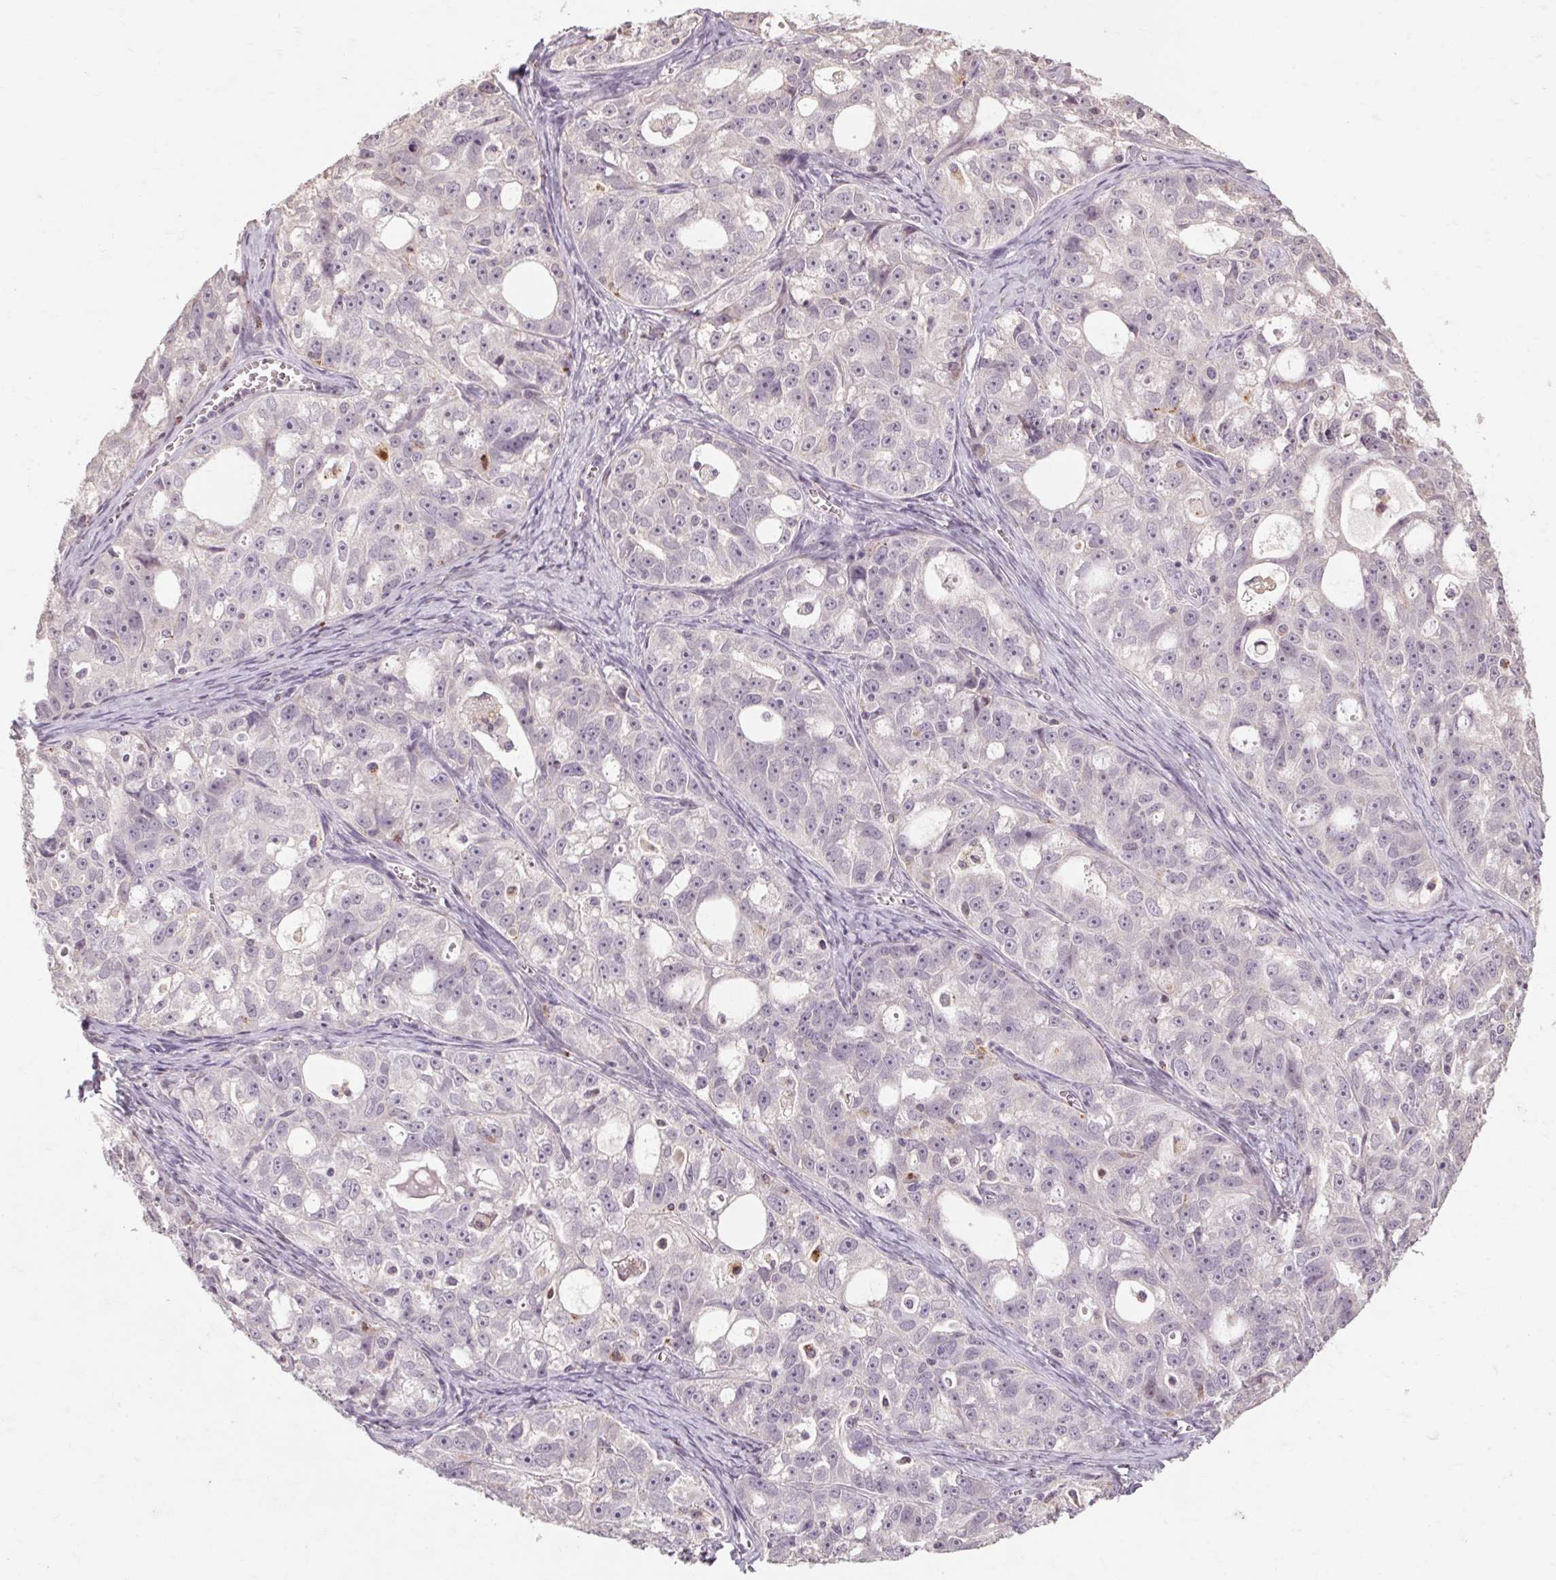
{"staining": {"intensity": "negative", "quantity": "none", "location": "none"}, "tissue": "ovarian cancer", "cell_type": "Tumor cells", "image_type": "cancer", "snomed": [{"axis": "morphology", "description": "Cystadenocarcinoma, serous, NOS"}, {"axis": "topography", "description": "Ovary"}], "caption": "Tumor cells show no significant protein positivity in ovarian cancer.", "gene": "POMC", "patient": {"sex": "female", "age": 51}}